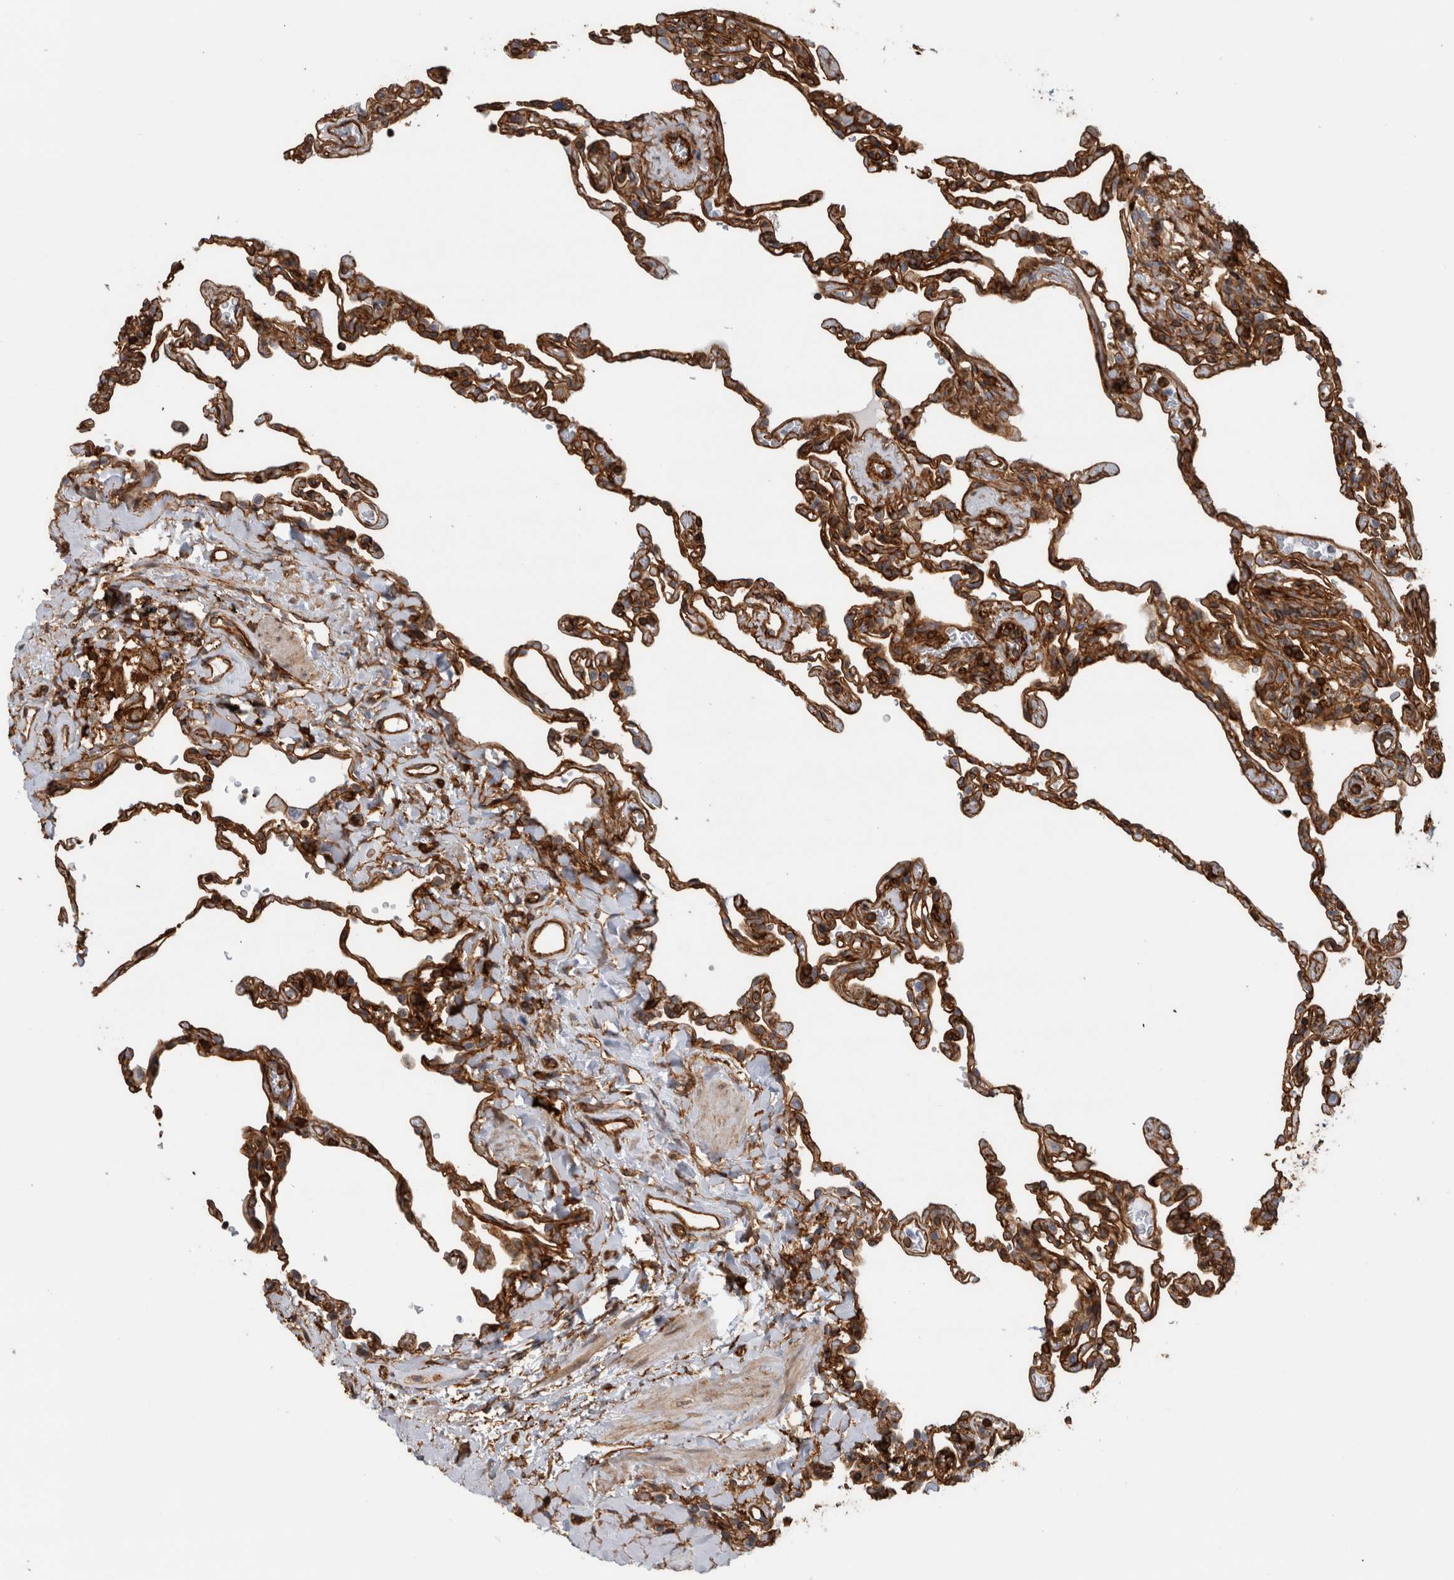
{"staining": {"intensity": "strong", "quantity": ">75%", "location": "cytoplasmic/membranous"}, "tissue": "lung", "cell_type": "Alveolar cells", "image_type": "normal", "snomed": [{"axis": "morphology", "description": "Normal tissue, NOS"}, {"axis": "topography", "description": "Lung"}], "caption": "A high-resolution photomicrograph shows immunohistochemistry staining of normal lung, which reveals strong cytoplasmic/membranous positivity in about >75% of alveolar cells.", "gene": "AHNAK", "patient": {"sex": "male", "age": 59}}